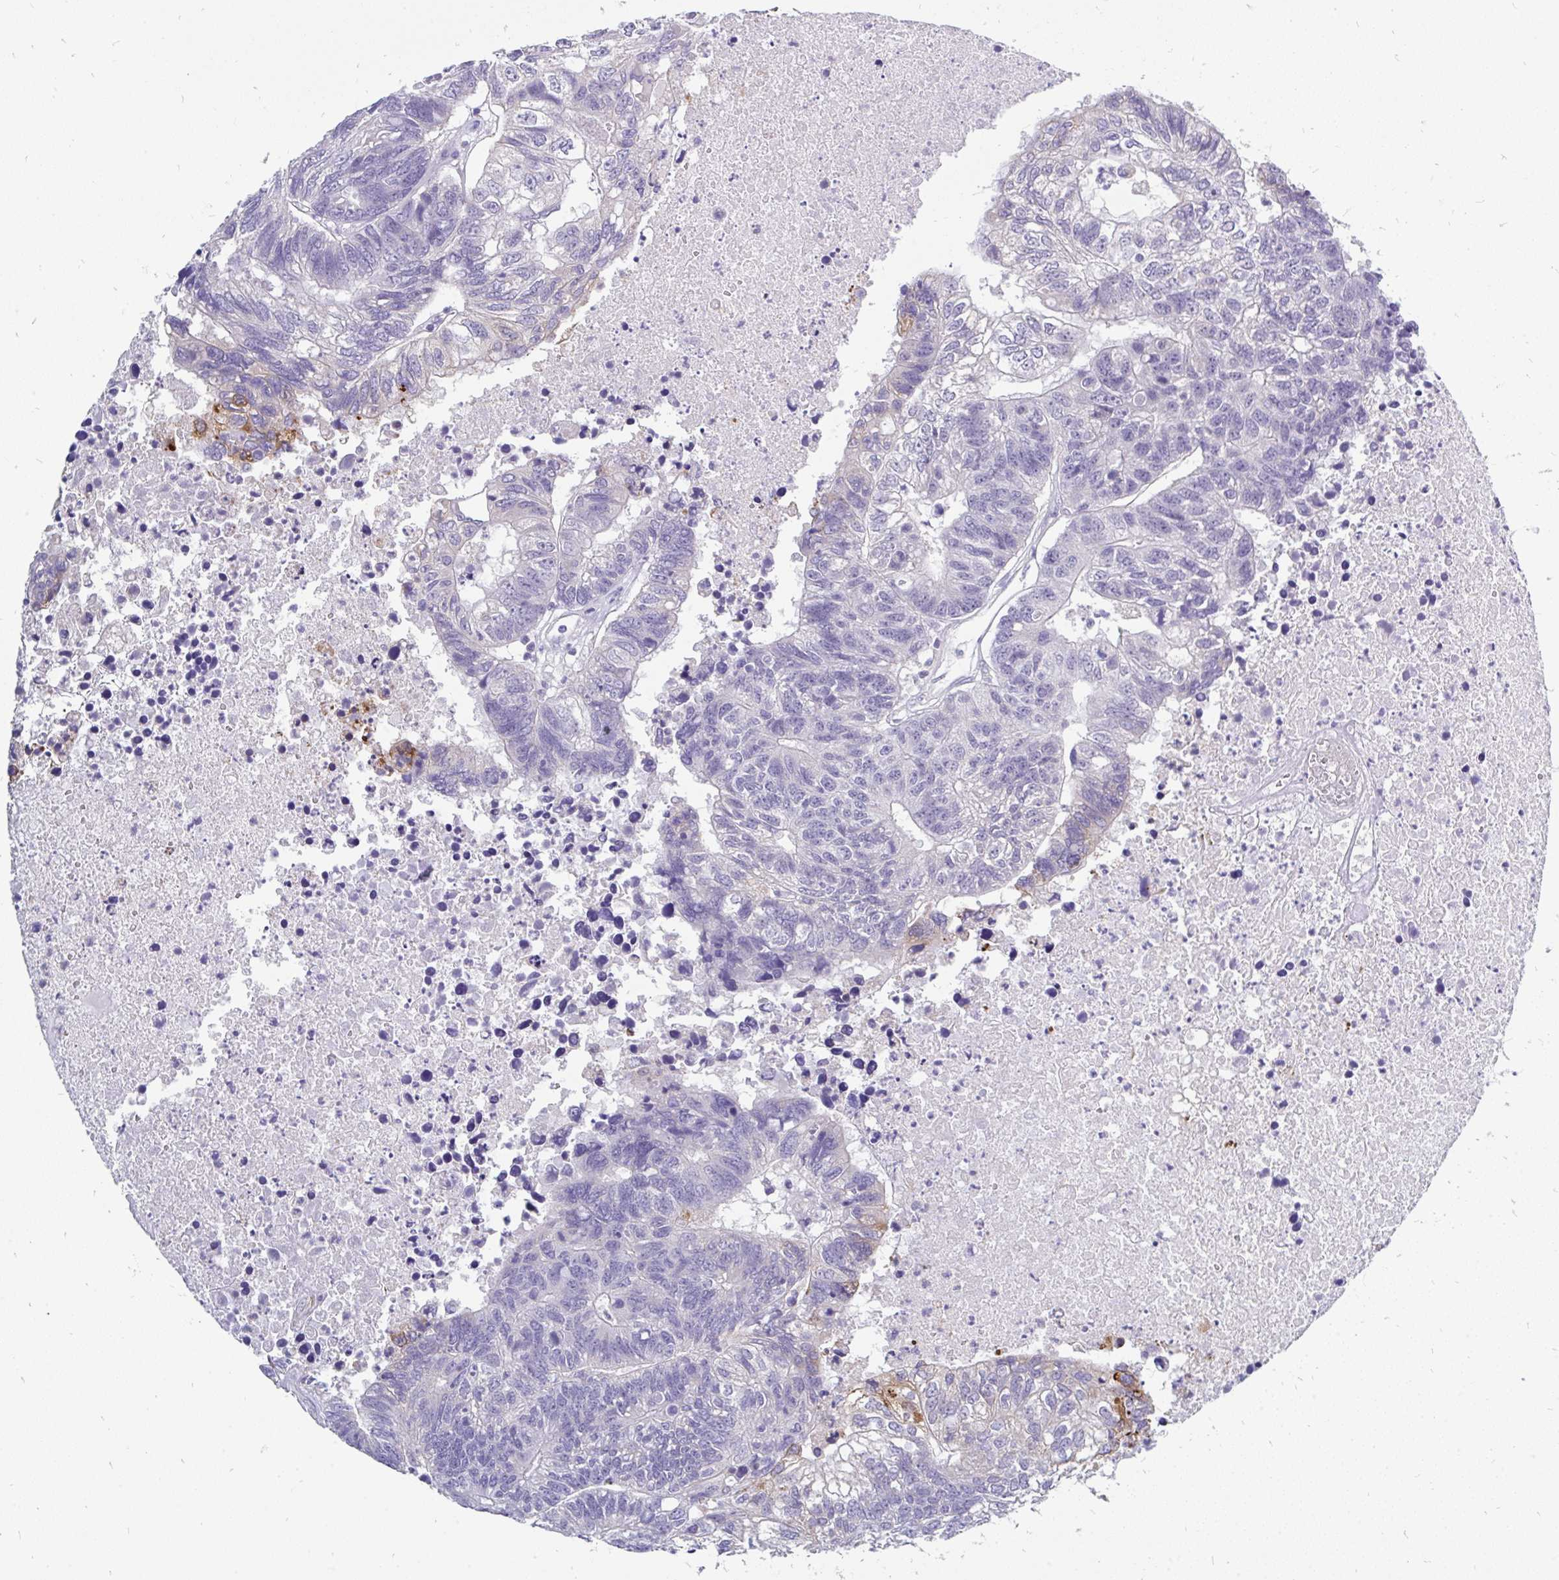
{"staining": {"intensity": "negative", "quantity": "none", "location": "none"}, "tissue": "colorectal cancer", "cell_type": "Tumor cells", "image_type": "cancer", "snomed": [{"axis": "morphology", "description": "Adenocarcinoma, NOS"}, {"axis": "topography", "description": "Colon"}], "caption": "Adenocarcinoma (colorectal) was stained to show a protein in brown. There is no significant staining in tumor cells. (Stains: DAB (3,3'-diaminobenzidine) immunohistochemistry with hematoxylin counter stain, Microscopy: brightfield microscopy at high magnification).", "gene": "INTS5", "patient": {"sex": "female", "age": 48}}